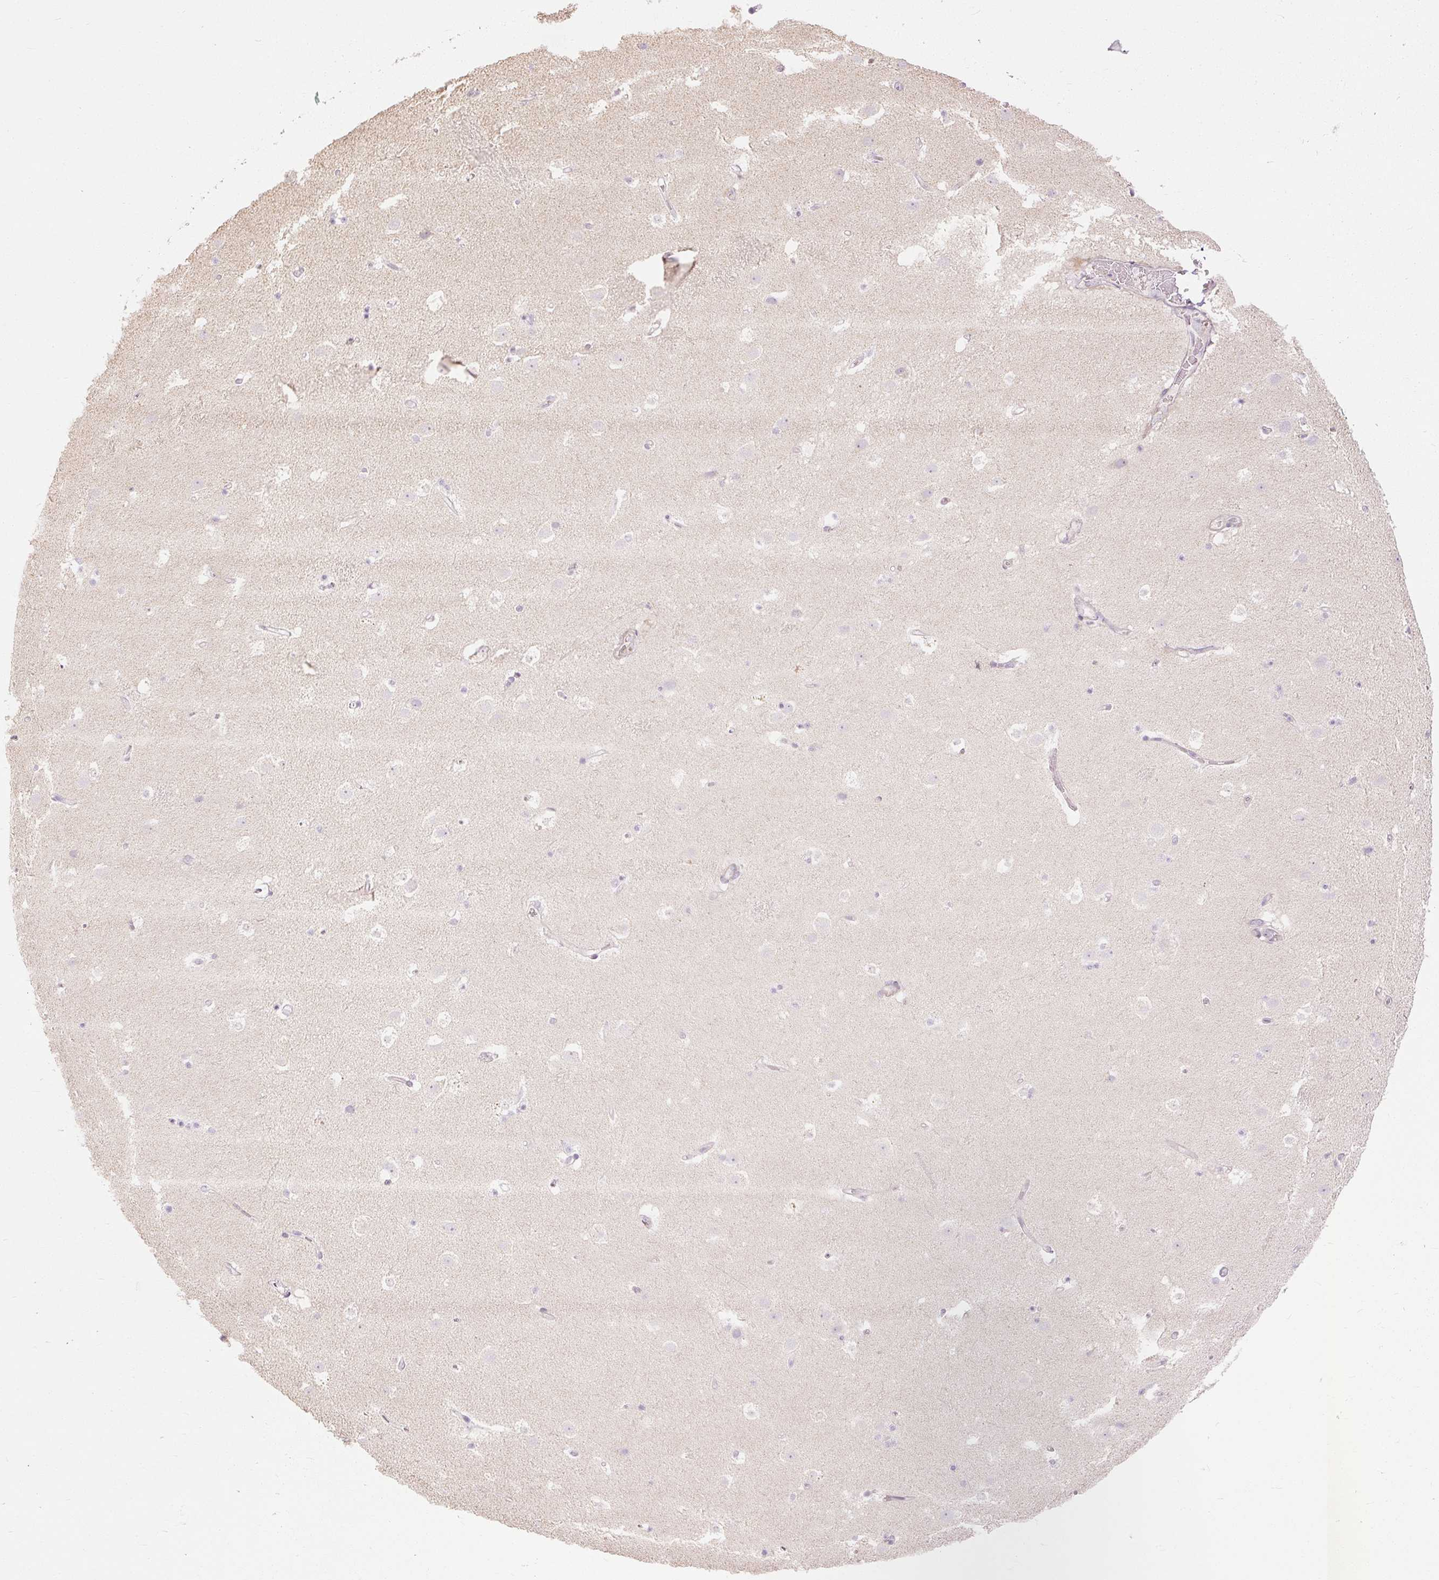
{"staining": {"intensity": "negative", "quantity": "none", "location": "none"}, "tissue": "caudate", "cell_type": "Glial cells", "image_type": "normal", "snomed": [{"axis": "morphology", "description": "Normal tissue, NOS"}, {"axis": "topography", "description": "Lateral ventricle wall"}], "caption": "A high-resolution micrograph shows IHC staining of normal caudate, which reveals no significant positivity in glial cells. (DAB (3,3'-diaminobenzidine) immunohistochemistry, high magnification).", "gene": "CAPN3", "patient": {"sex": "male", "age": 37}}